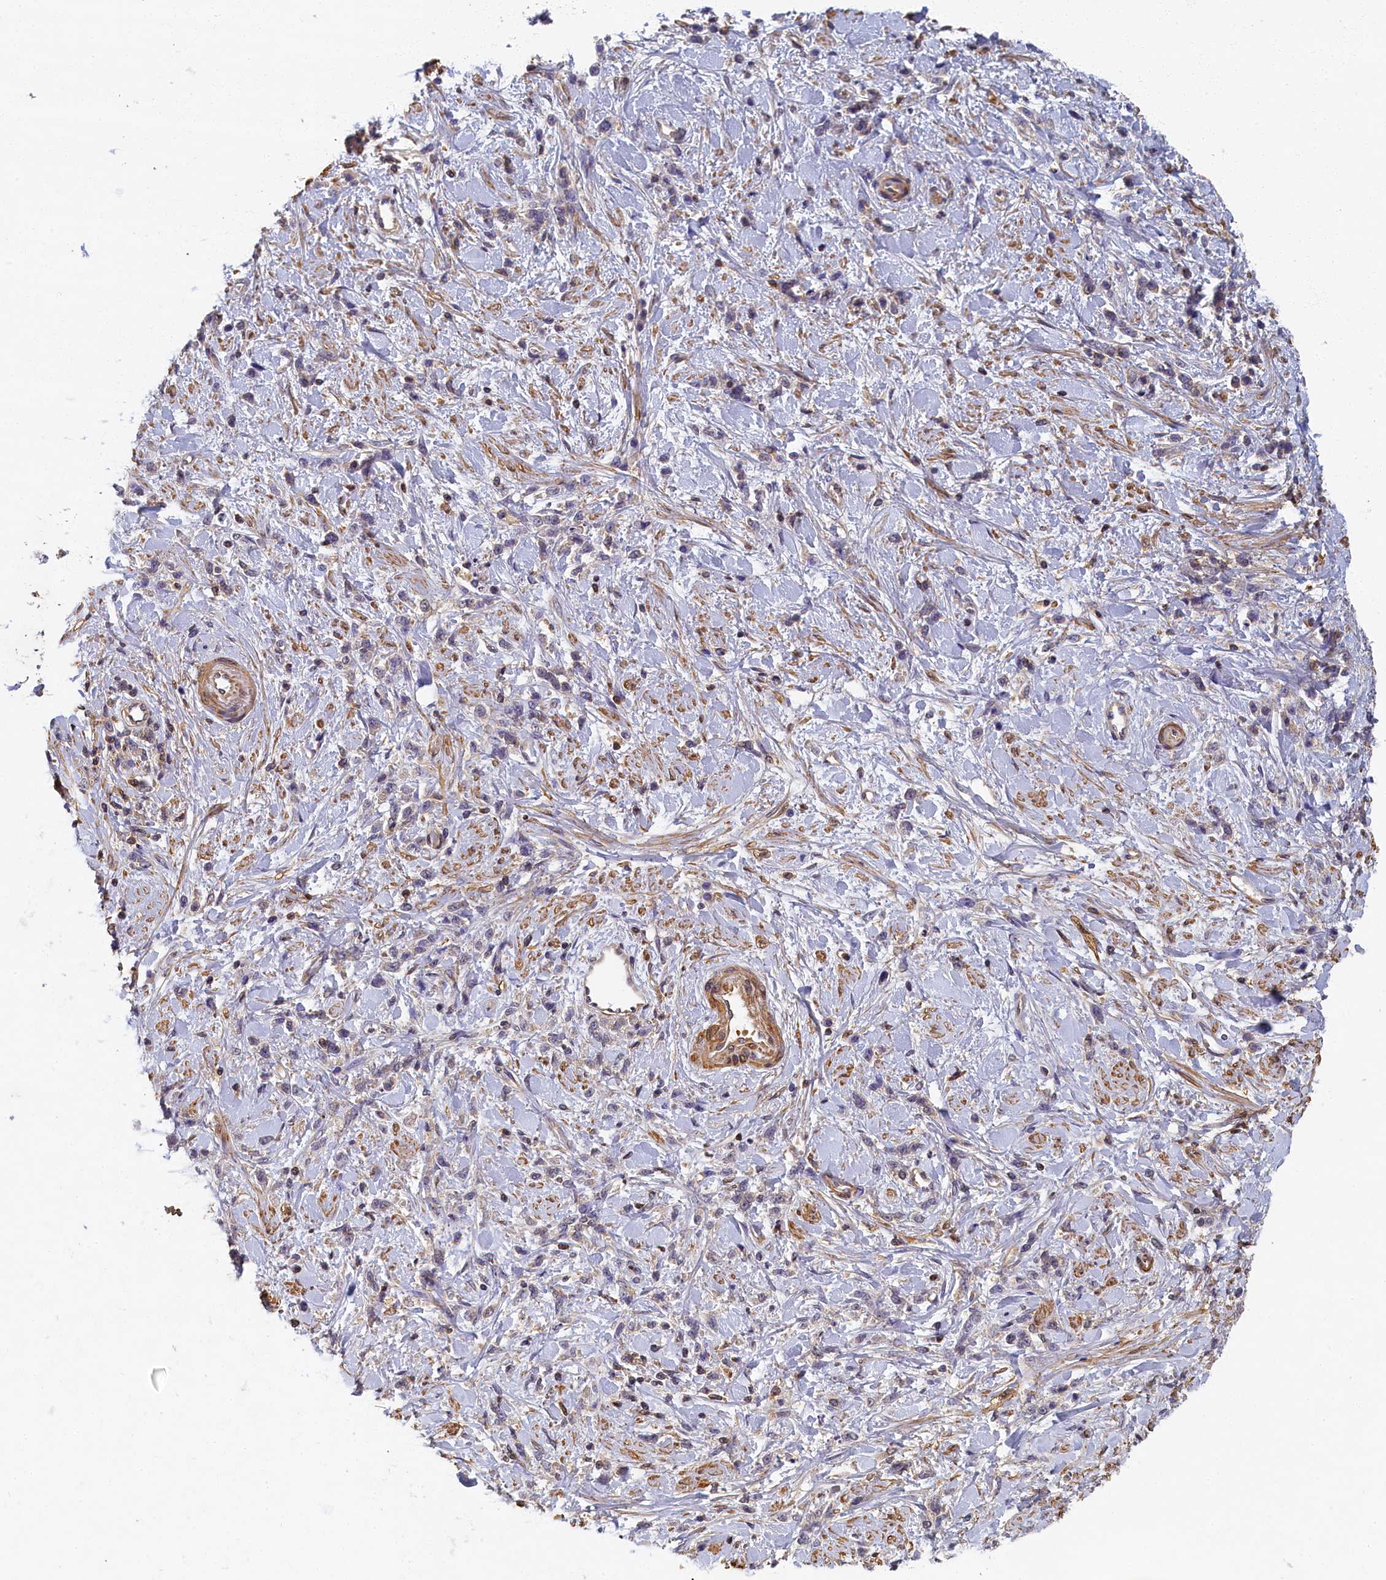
{"staining": {"intensity": "weak", "quantity": "<25%", "location": "cytoplasmic/membranous"}, "tissue": "stomach cancer", "cell_type": "Tumor cells", "image_type": "cancer", "snomed": [{"axis": "morphology", "description": "Adenocarcinoma, NOS"}, {"axis": "topography", "description": "Stomach"}], "caption": "Micrograph shows no protein staining in tumor cells of stomach cancer (adenocarcinoma) tissue. (Immunohistochemistry (ihc), brightfield microscopy, high magnification).", "gene": "TBCB", "patient": {"sex": "female", "age": 60}}